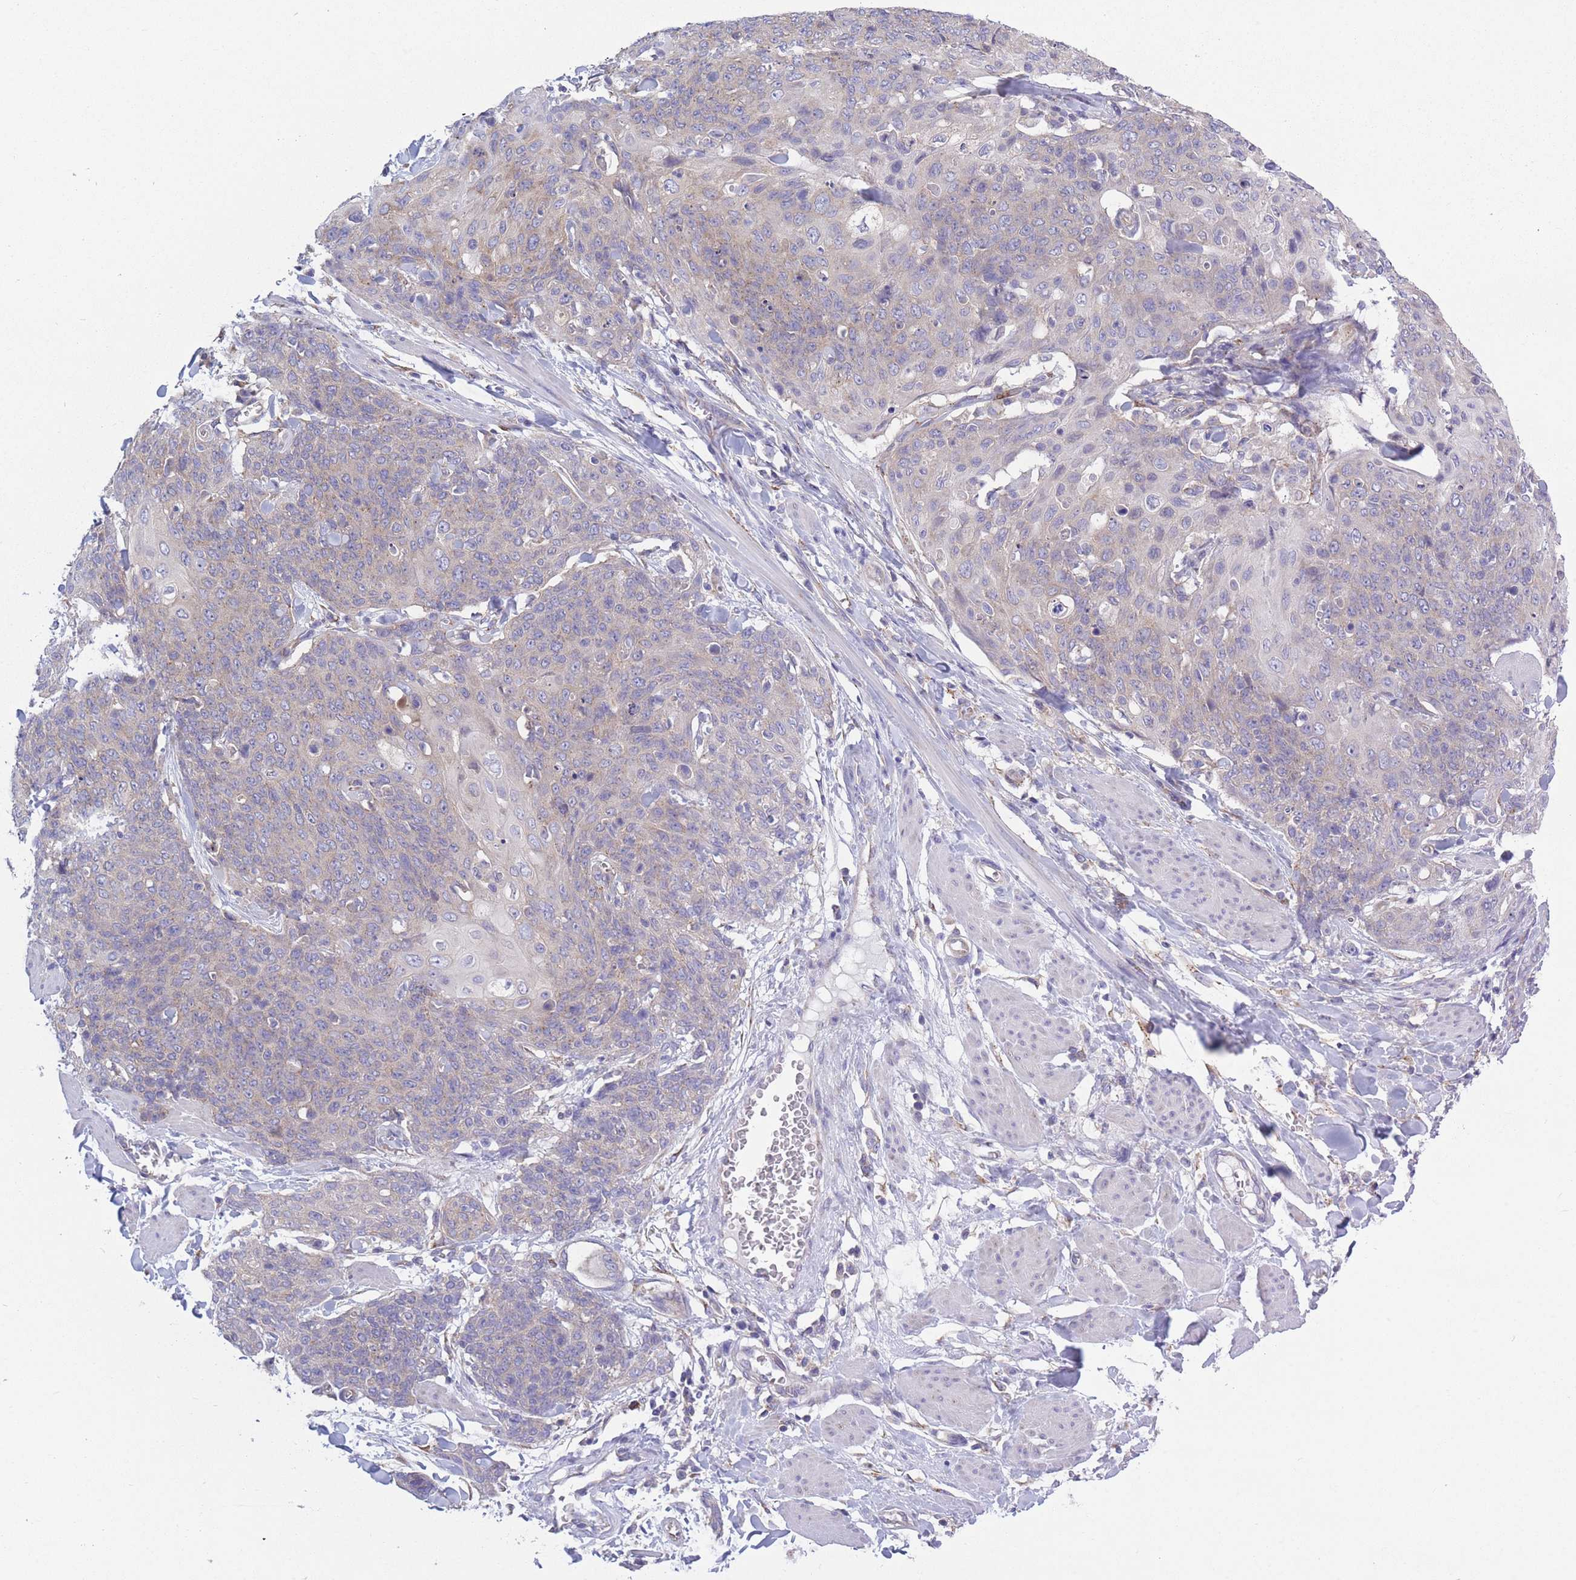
{"staining": {"intensity": "negative", "quantity": "none", "location": "none"}, "tissue": "skin cancer", "cell_type": "Tumor cells", "image_type": "cancer", "snomed": [{"axis": "morphology", "description": "Squamous cell carcinoma, NOS"}, {"axis": "topography", "description": "Skin"}, {"axis": "topography", "description": "Vulva"}], "caption": "Tumor cells are negative for protein expression in human skin cancer.", "gene": "COPG2", "patient": {"sex": "female", "age": 85}}